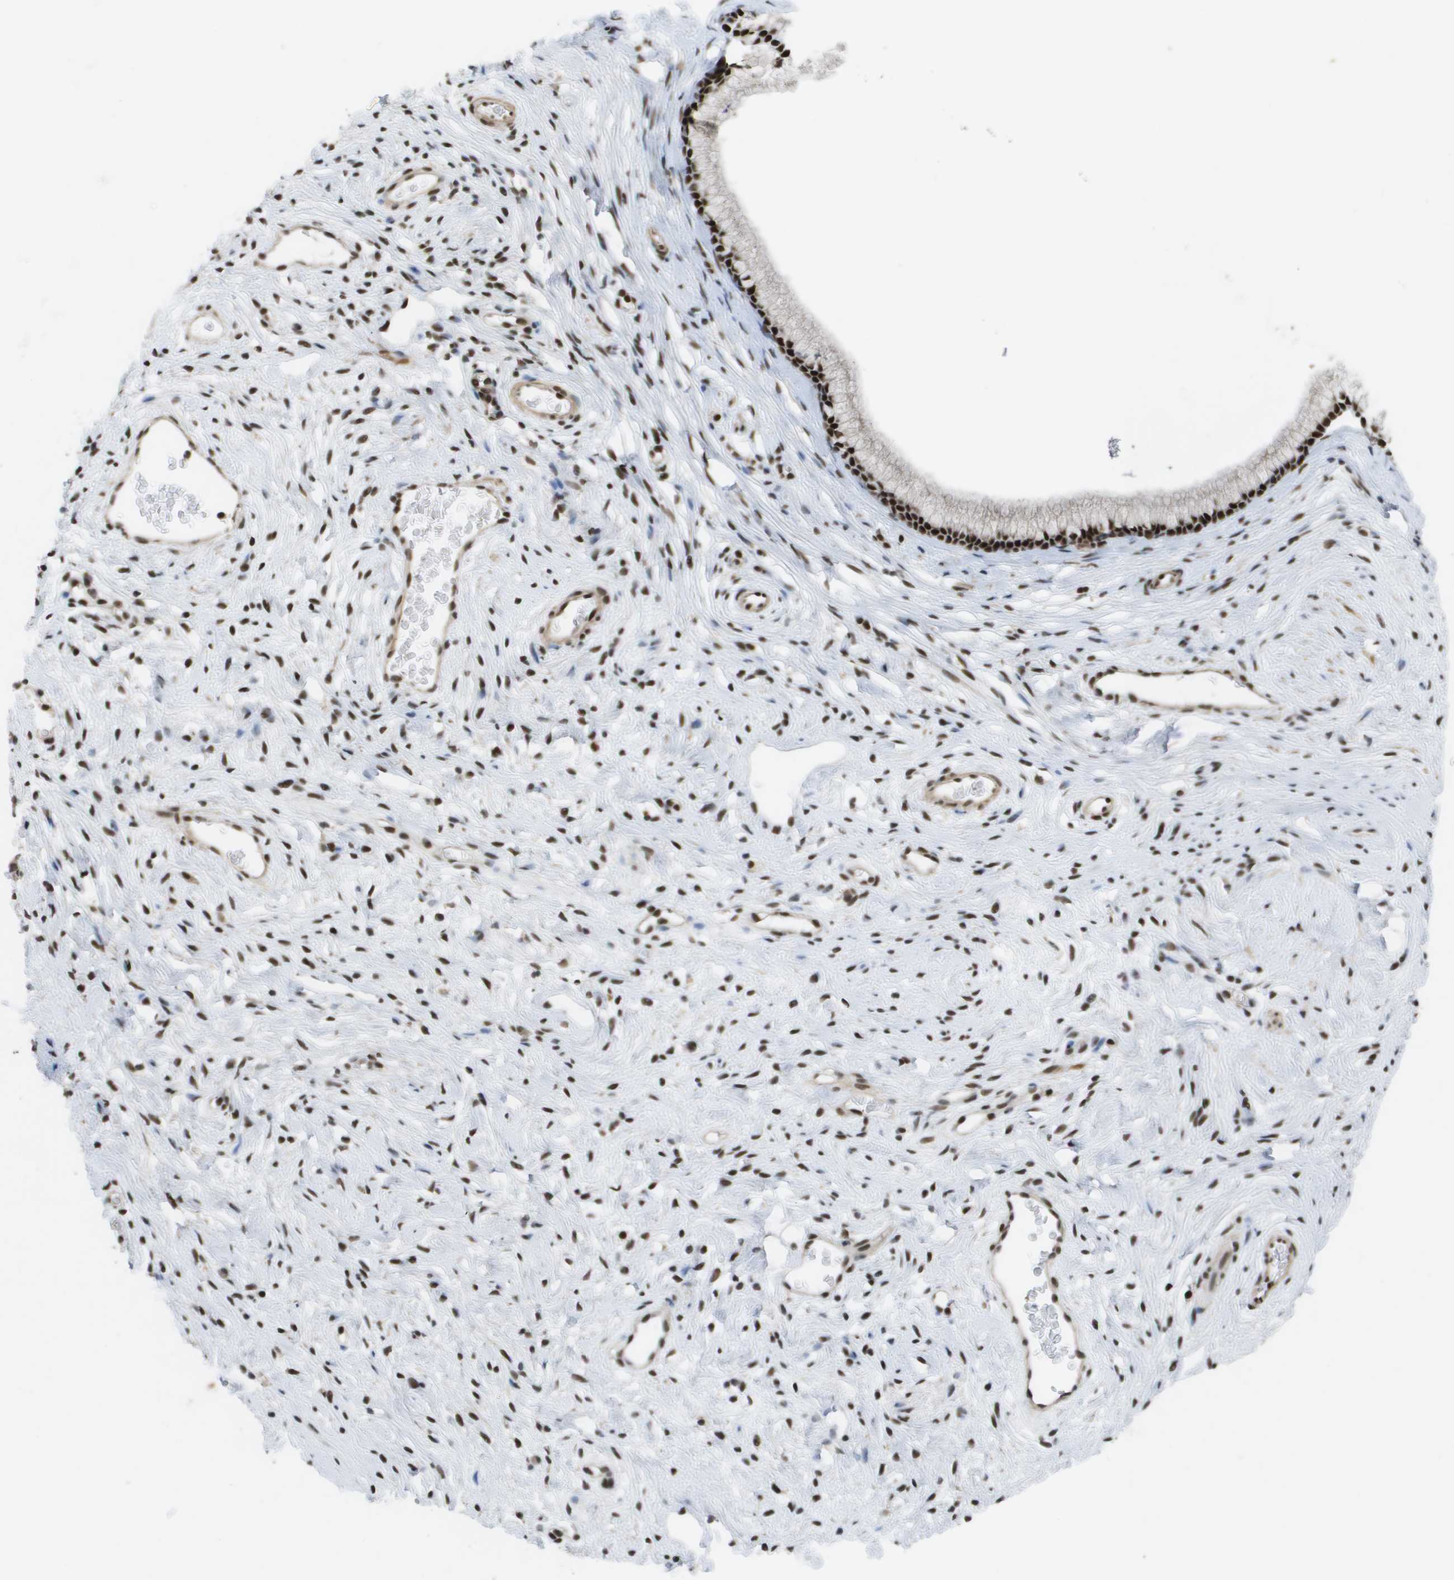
{"staining": {"intensity": "strong", "quantity": ">75%", "location": "nuclear"}, "tissue": "cervix", "cell_type": "Glandular cells", "image_type": "normal", "snomed": [{"axis": "morphology", "description": "Normal tissue, NOS"}, {"axis": "topography", "description": "Cervix"}], "caption": "This is a micrograph of immunohistochemistry staining of benign cervix, which shows strong staining in the nuclear of glandular cells.", "gene": "CDT1", "patient": {"sex": "female", "age": 77}}